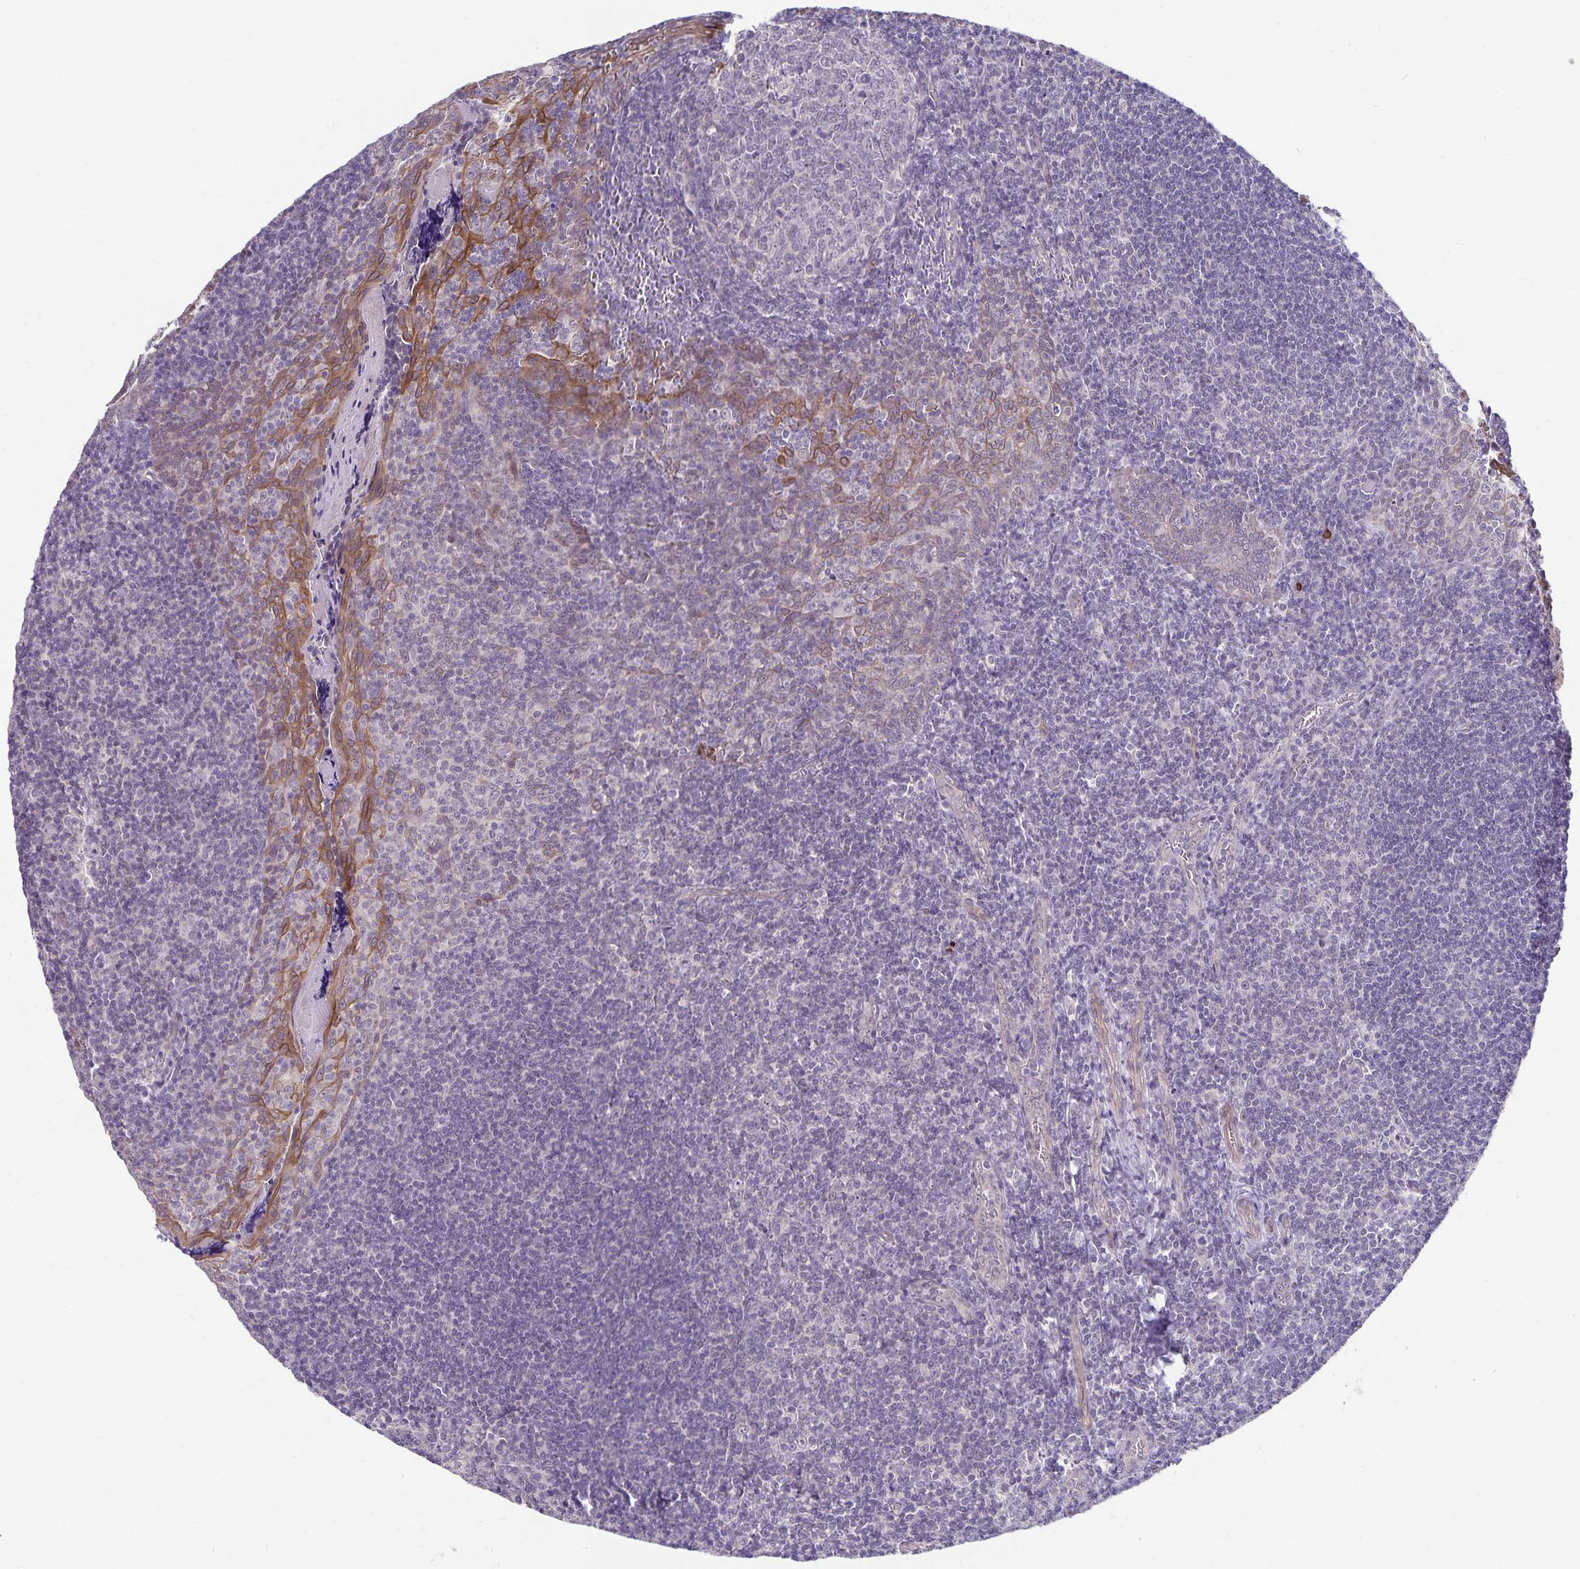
{"staining": {"intensity": "negative", "quantity": "none", "location": "none"}, "tissue": "tonsil", "cell_type": "Germinal center cells", "image_type": "normal", "snomed": [{"axis": "morphology", "description": "Normal tissue, NOS"}, {"axis": "morphology", "description": "Inflammation, NOS"}, {"axis": "topography", "description": "Tonsil"}], "caption": "Immunohistochemical staining of unremarkable human tonsil displays no significant expression in germinal center cells. Brightfield microscopy of IHC stained with DAB (brown) and hematoxylin (blue), captured at high magnification.", "gene": "CDKN2B", "patient": {"sex": "female", "age": 31}}